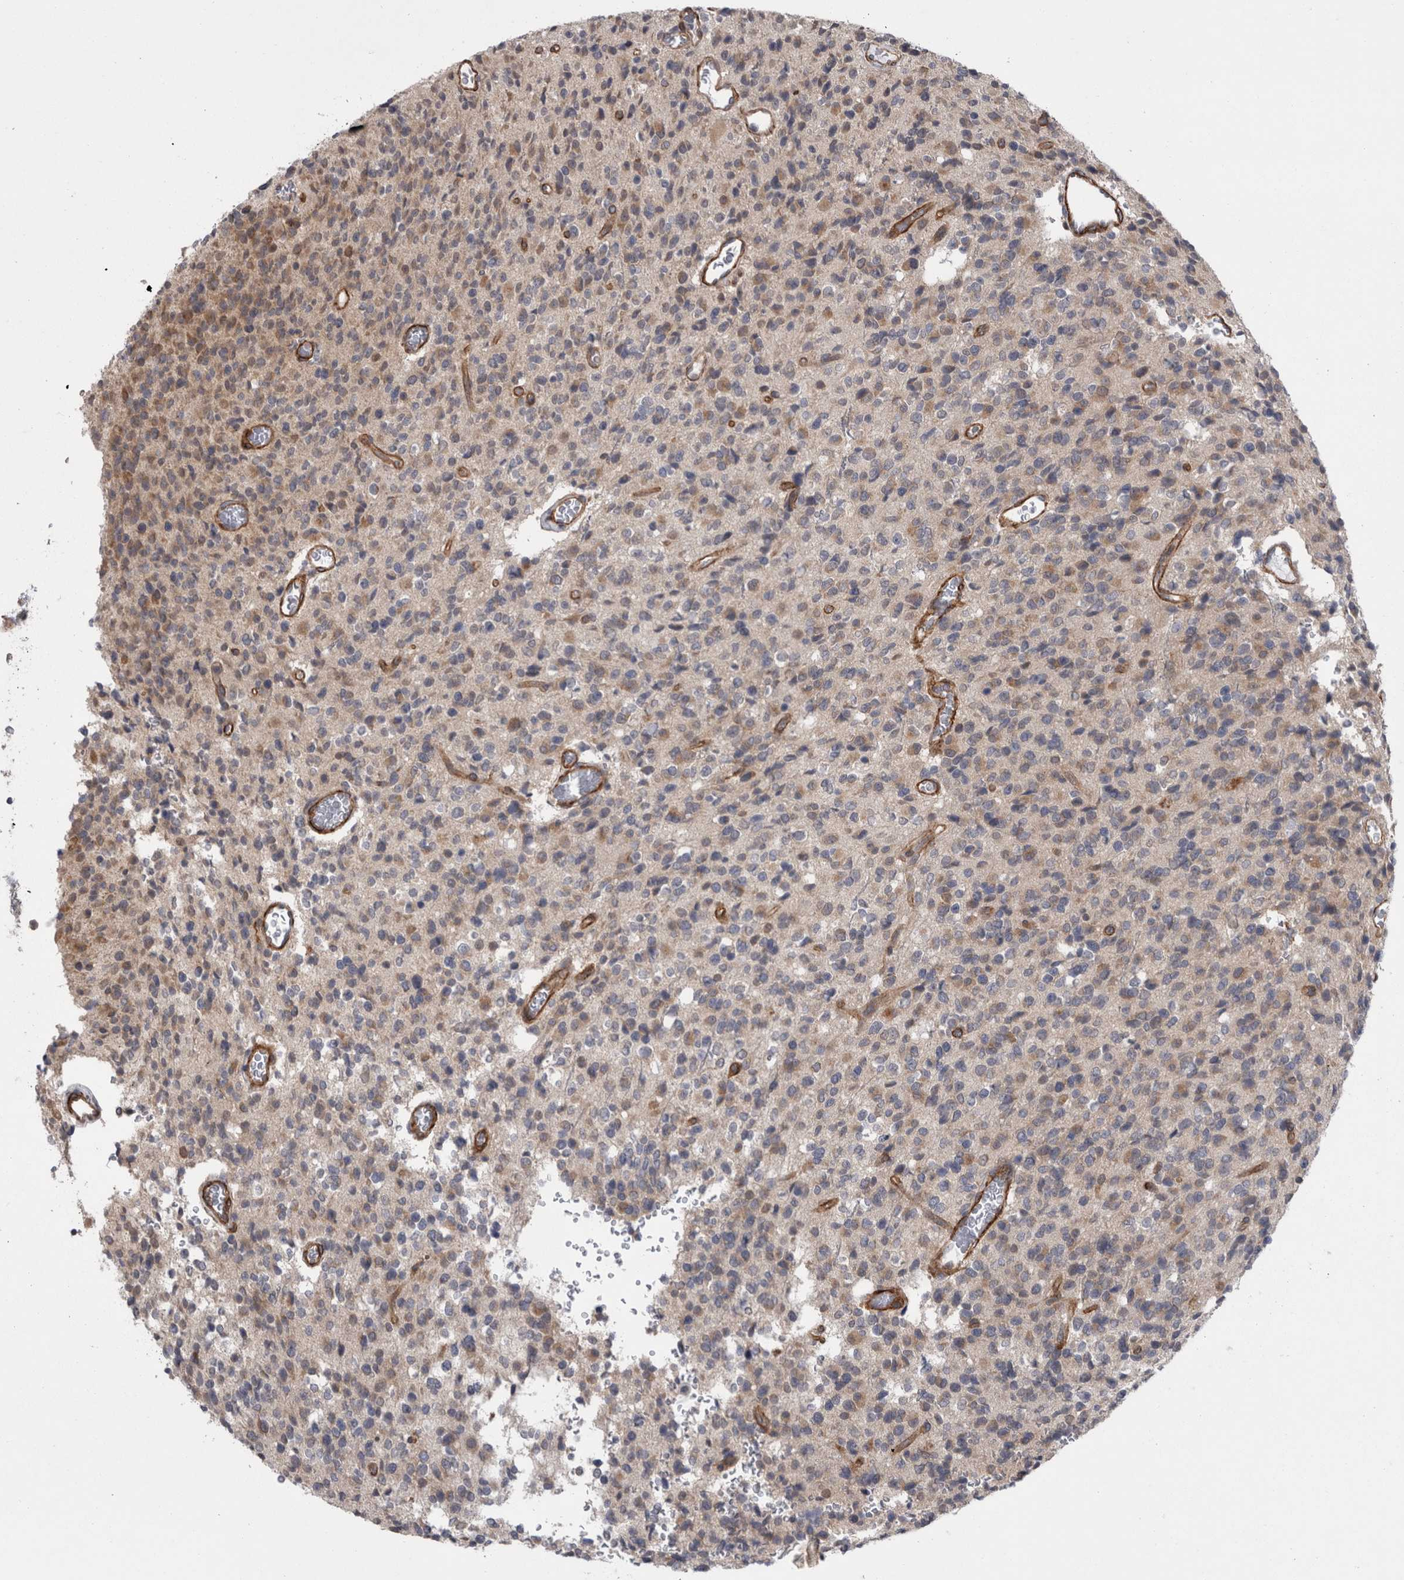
{"staining": {"intensity": "weak", "quantity": "25%-75%", "location": "cytoplasmic/membranous"}, "tissue": "glioma", "cell_type": "Tumor cells", "image_type": "cancer", "snomed": [{"axis": "morphology", "description": "Glioma, malignant, High grade"}, {"axis": "topography", "description": "Brain"}], "caption": "The micrograph shows immunohistochemical staining of high-grade glioma (malignant). There is weak cytoplasmic/membranous staining is identified in about 25%-75% of tumor cells. Using DAB (3,3'-diaminobenzidine) (brown) and hematoxylin (blue) stains, captured at high magnification using brightfield microscopy.", "gene": "DDX6", "patient": {"sex": "male", "age": 34}}